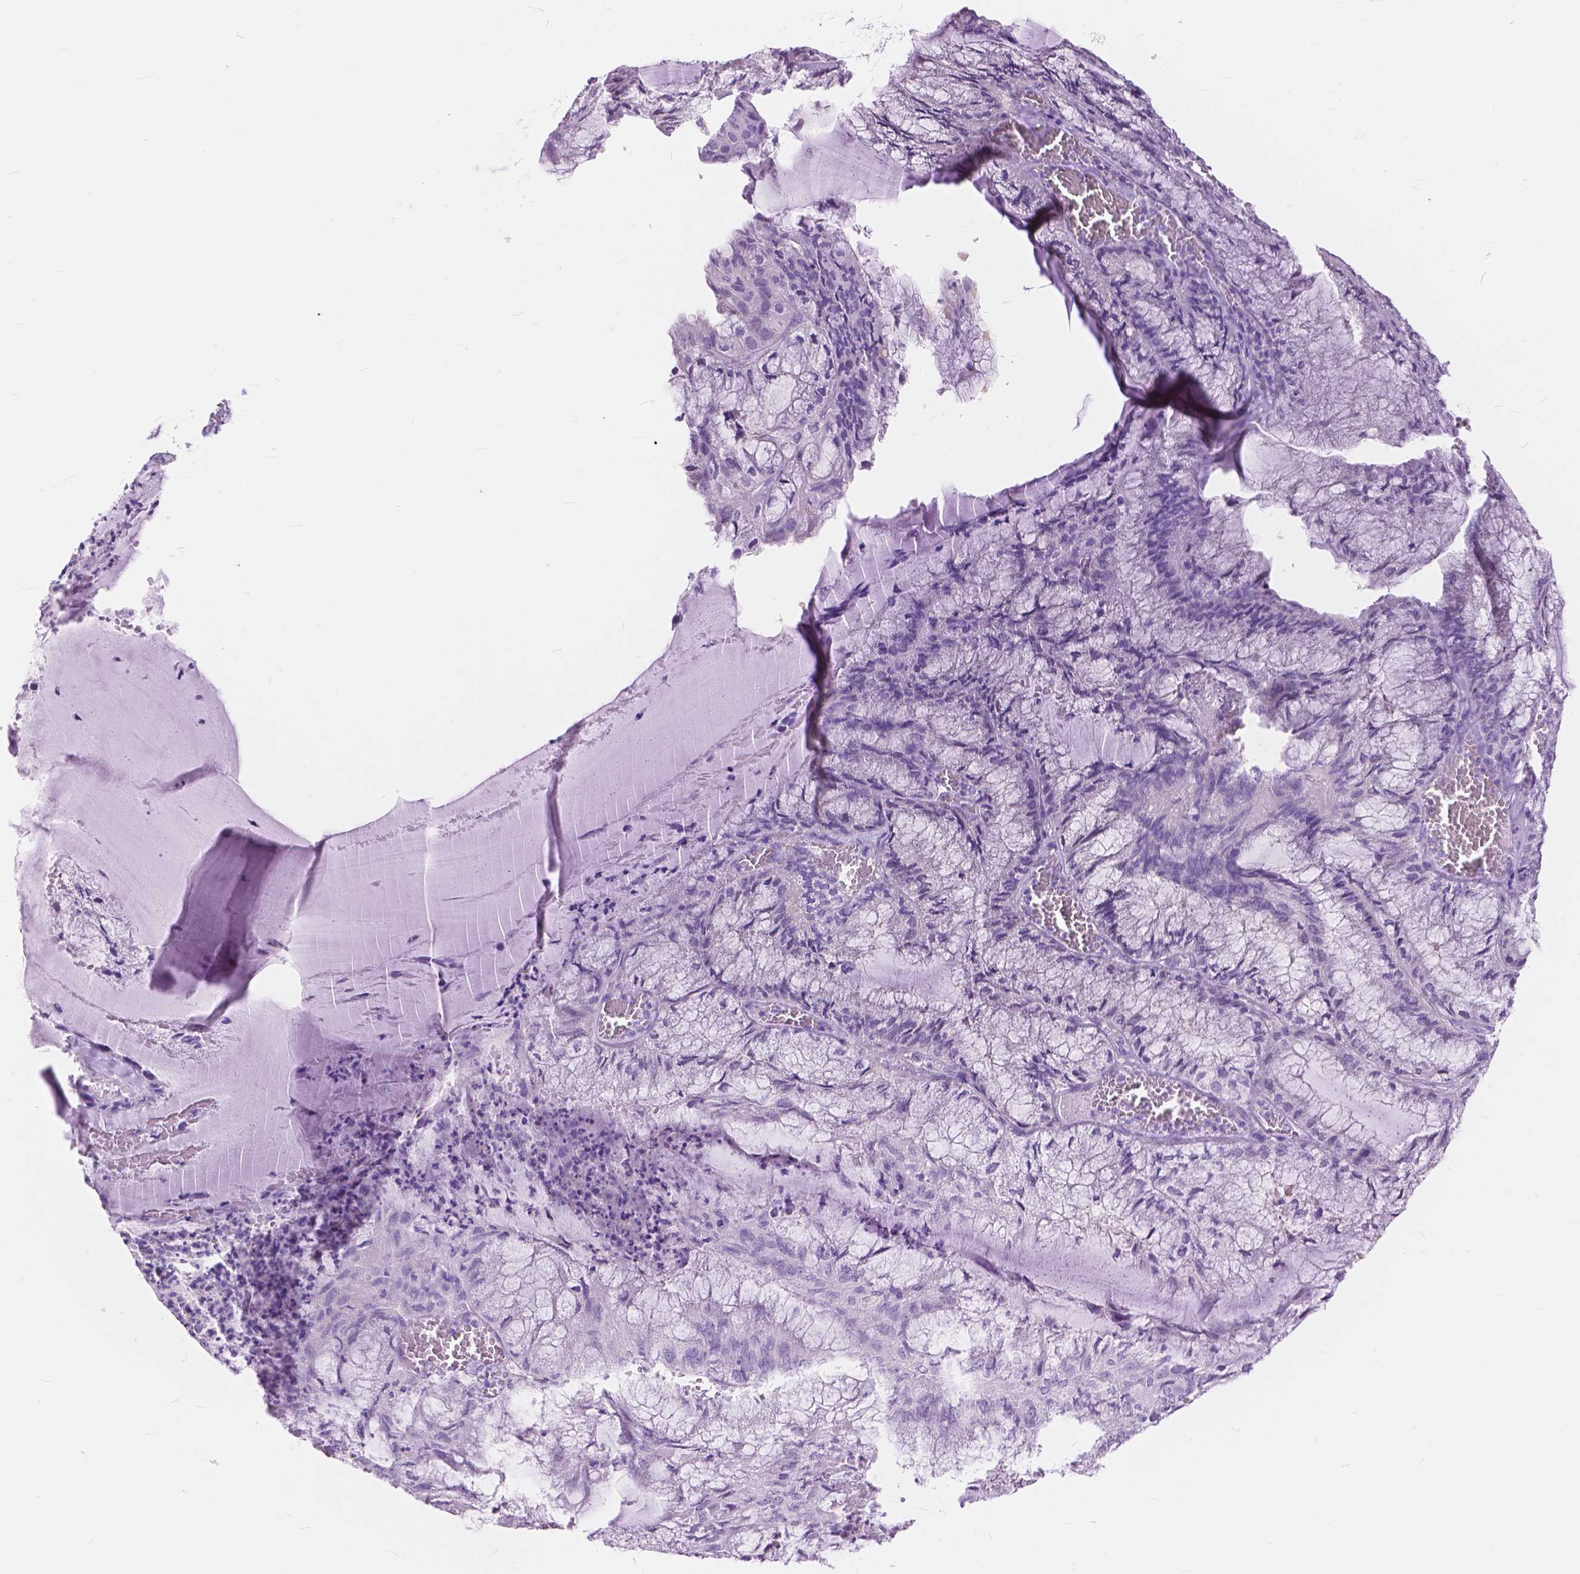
{"staining": {"intensity": "negative", "quantity": "none", "location": "none"}, "tissue": "endometrial cancer", "cell_type": "Tumor cells", "image_type": "cancer", "snomed": [{"axis": "morphology", "description": "Carcinoma, NOS"}, {"axis": "topography", "description": "Endometrium"}], "caption": "Tumor cells show no significant positivity in endometrial cancer (carcinoma).", "gene": "FOXL2", "patient": {"sex": "female", "age": 62}}